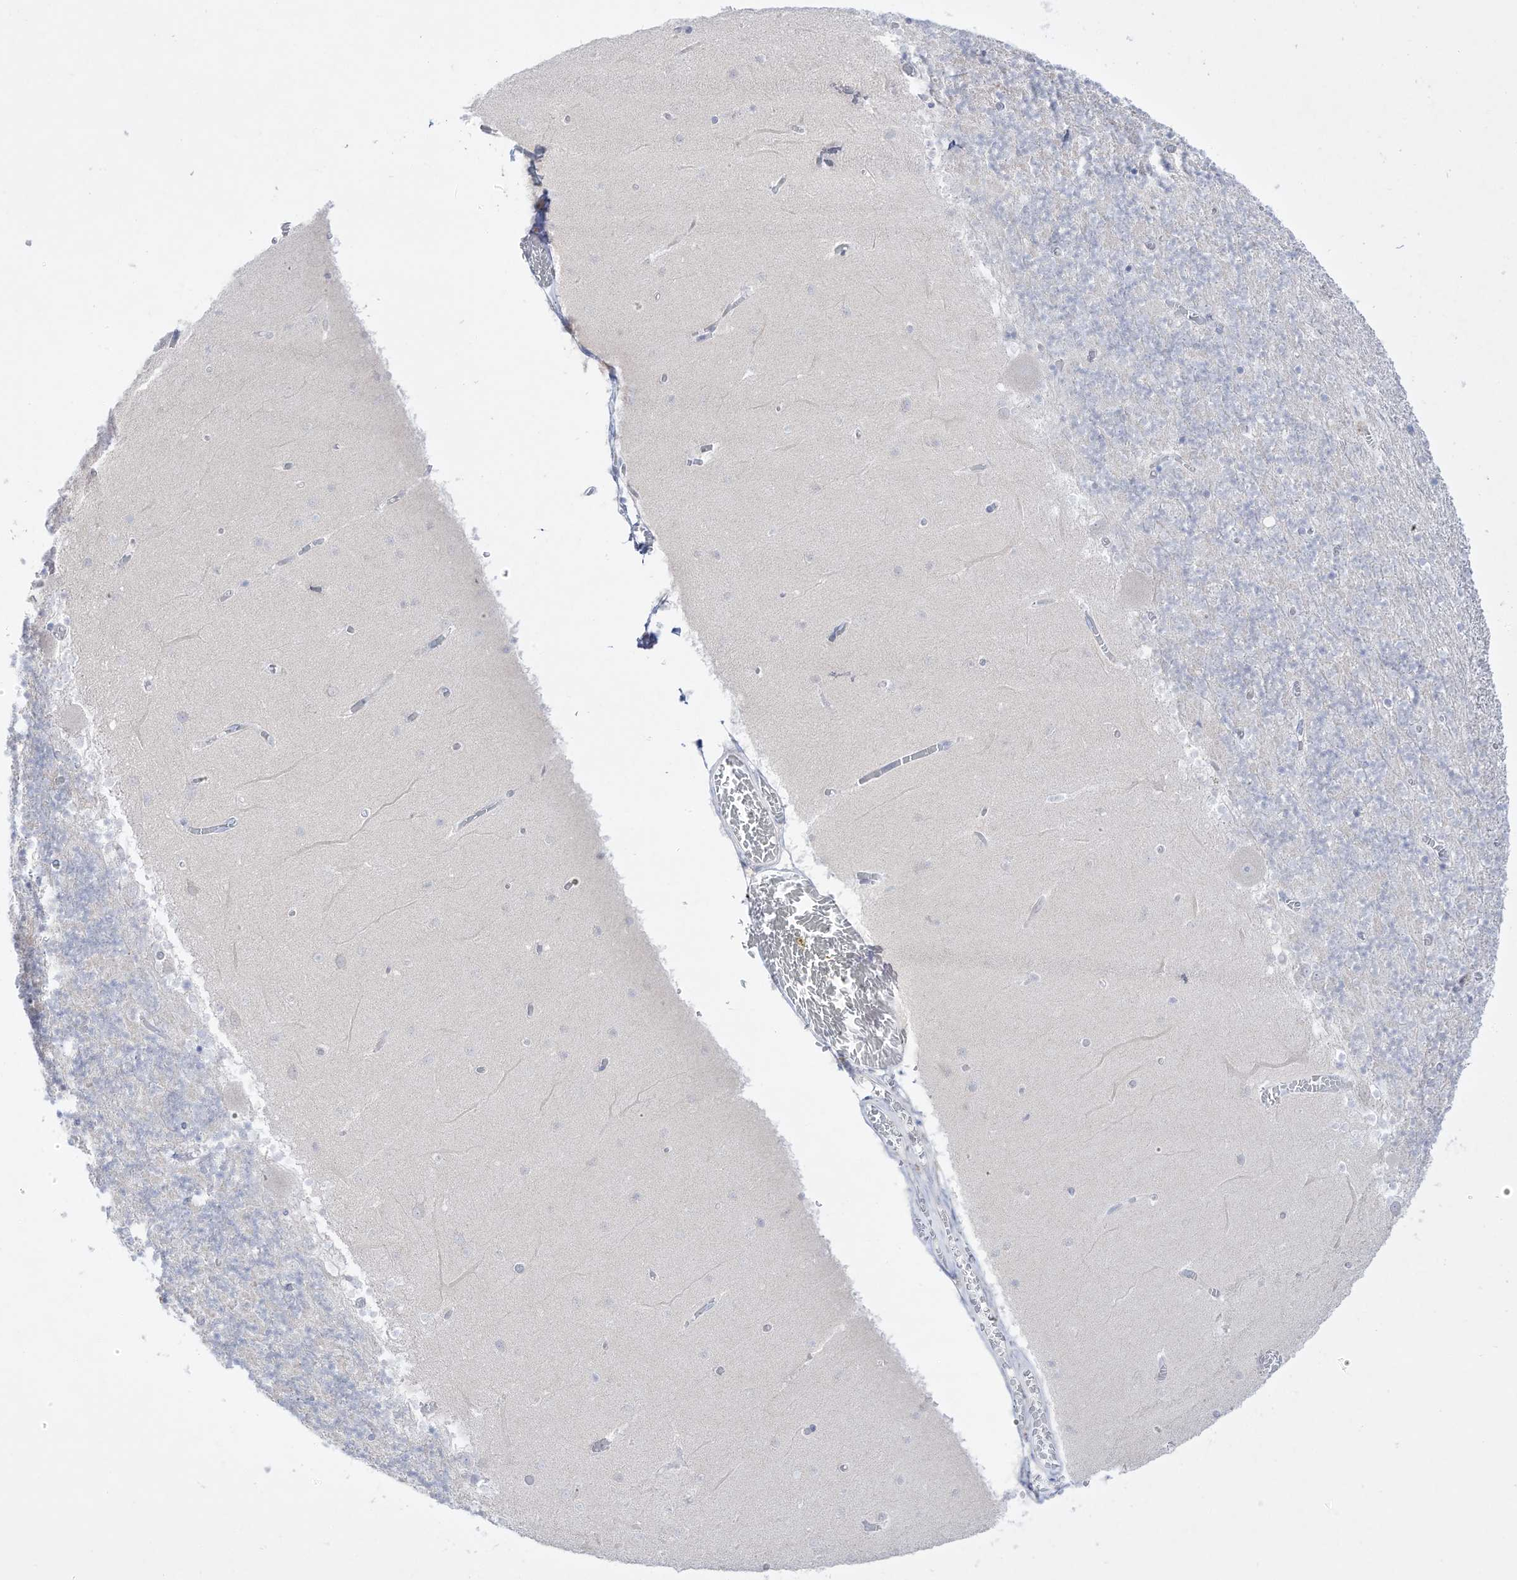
{"staining": {"intensity": "negative", "quantity": "none", "location": "none"}, "tissue": "cerebellum", "cell_type": "Cells in granular layer", "image_type": "normal", "snomed": [{"axis": "morphology", "description": "Normal tissue, NOS"}, {"axis": "topography", "description": "Cerebellum"}], "caption": "Cerebellum stained for a protein using IHC demonstrates no expression cells in granular layer.", "gene": "DMKN", "patient": {"sex": "female", "age": 28}}